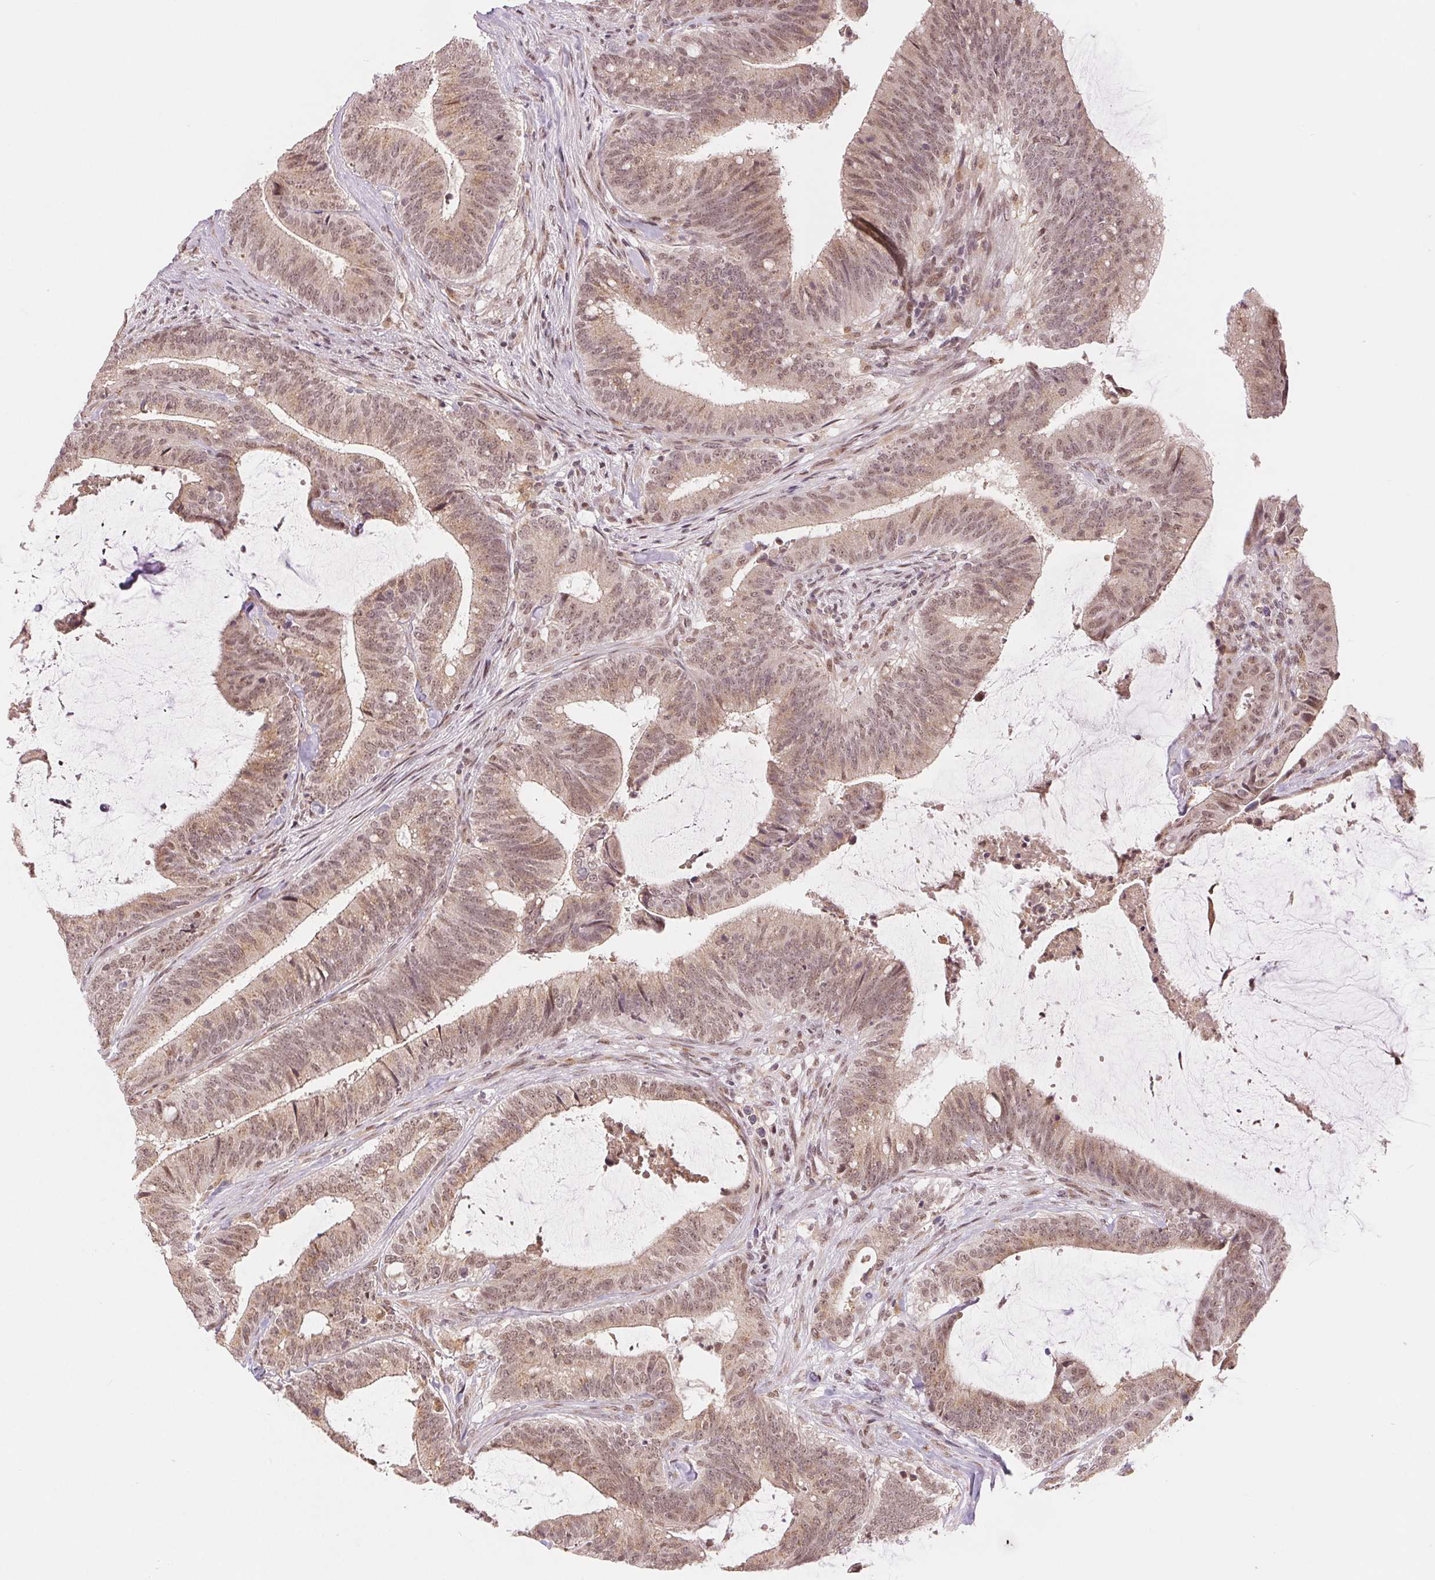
{"staining": {"intensity": "weak", "quantity": ">75%", "location": "cytoplasmic/membranous,nuclear"}, "tissue": "colorectal cancer", "cell_type": "Tumor cells", "image_type": "cancer", "snomed": [{"axis": "morphology", "description": "Adenocarcinoma, NOS"}, {"axis": "topography", "description": "Colon"}], "caption": "DAB immunohistochemical staining of human colorectal cancer (adenocarcinoma) reveals weak cytoplasmic/membranous and nuclear protein expression in about >75% of tumor cells.", "gene": "GRHL3", "patient": {"sex": "female", "age": 43}}